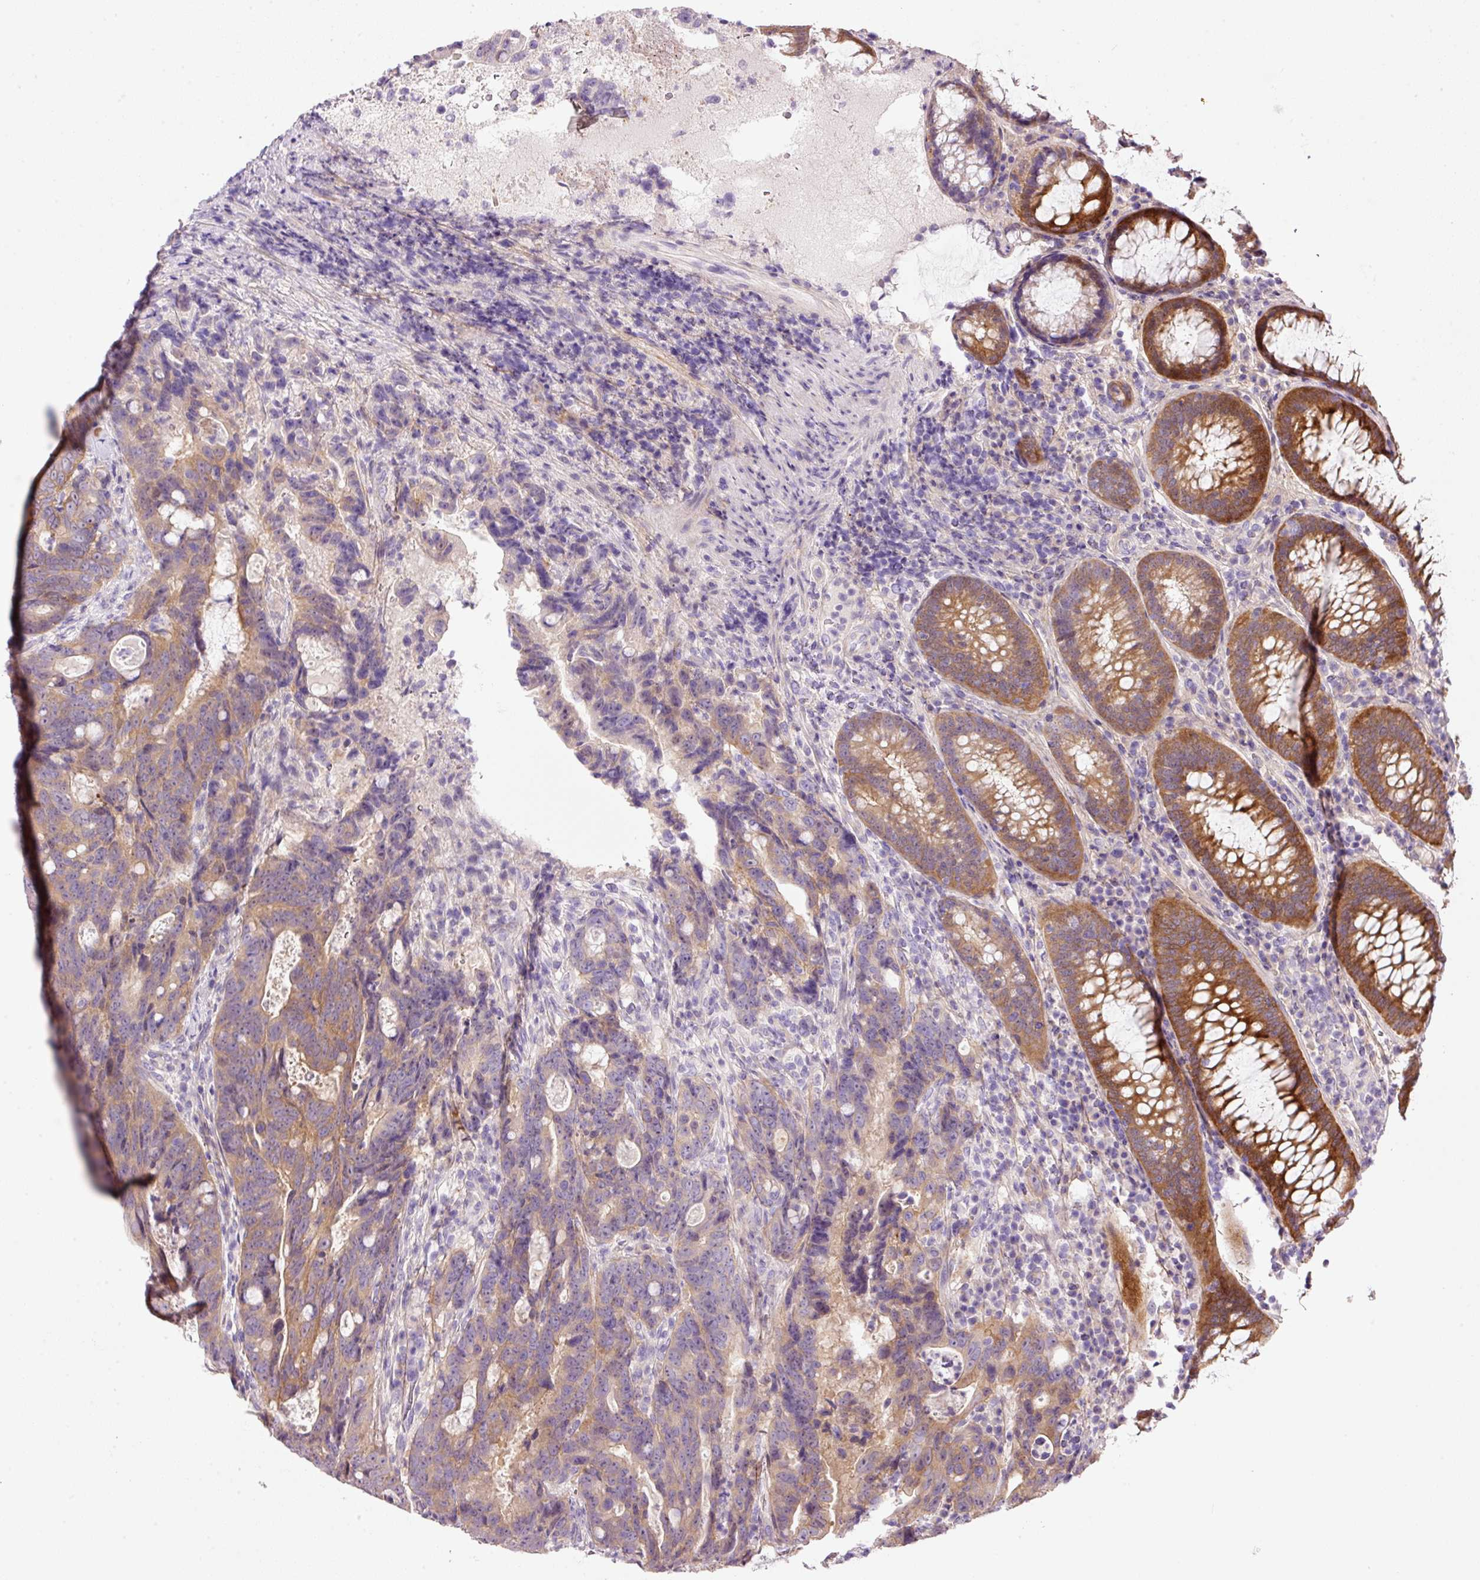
{"staining": {"intensity": "moderate", "quantity": ">75%", "location": "cytoplasmic/membranous"}, "tissue": "colorectal cancer", "cell_type": "Tumor cells", "image_type": "cancer", "snomed": [{"axis": "morphology", "description": "Adenocarcinoma, NOS"}, {"axis": "topography", "description": "Colon"}], "caption": "Colorectal cancer (adenocarcinoma) stained with IHC shows moderate cytoplasmic/membranous staining in about >75% of tumor cells. (Stains: DAB (3,3'-diaminobenzidine) in brown, nuclei in blue, Microscopy: brightfield microscopy at high magnification).", "gene": "SOS2", "patient": {"sex": "female", "age": 82}}